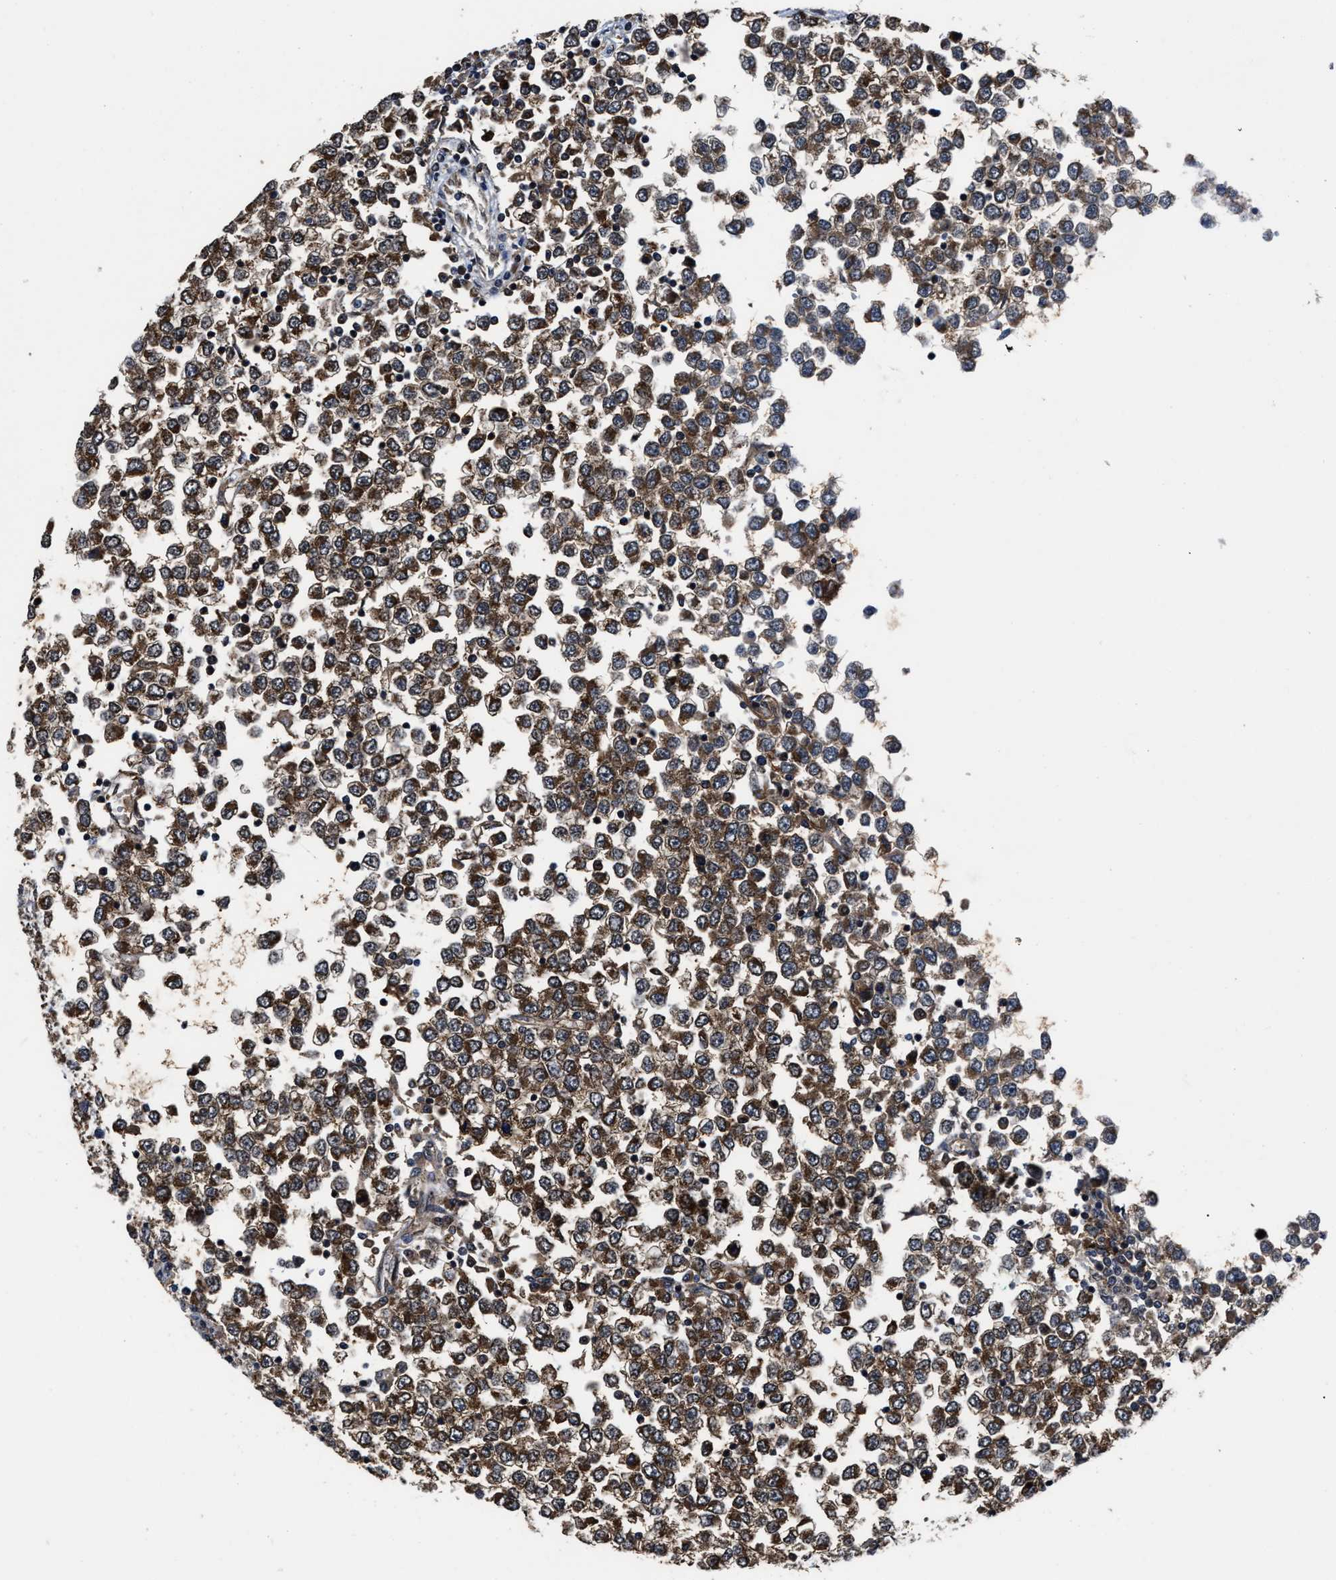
{"staining": {"intensity": "moderate", "quantity": ">75%", "location": "cytoplasmic/membranous"}, "tissue": "testis cancer", "cell_type": "Tumor cells", "image_type": "cancer", "snomed": [{"axis": "morphology", "description": "Seminoma, NOS"}, {"axis": "topography", "description": "Testis"}], "caption": "A brown stain highlights moderate cytoplasmic/membranous expression of a protein in testis cancer (seminoma) tumor cells.", "gene": "MARCKSL1", "patient": {"sex": "male", "age": 65}}